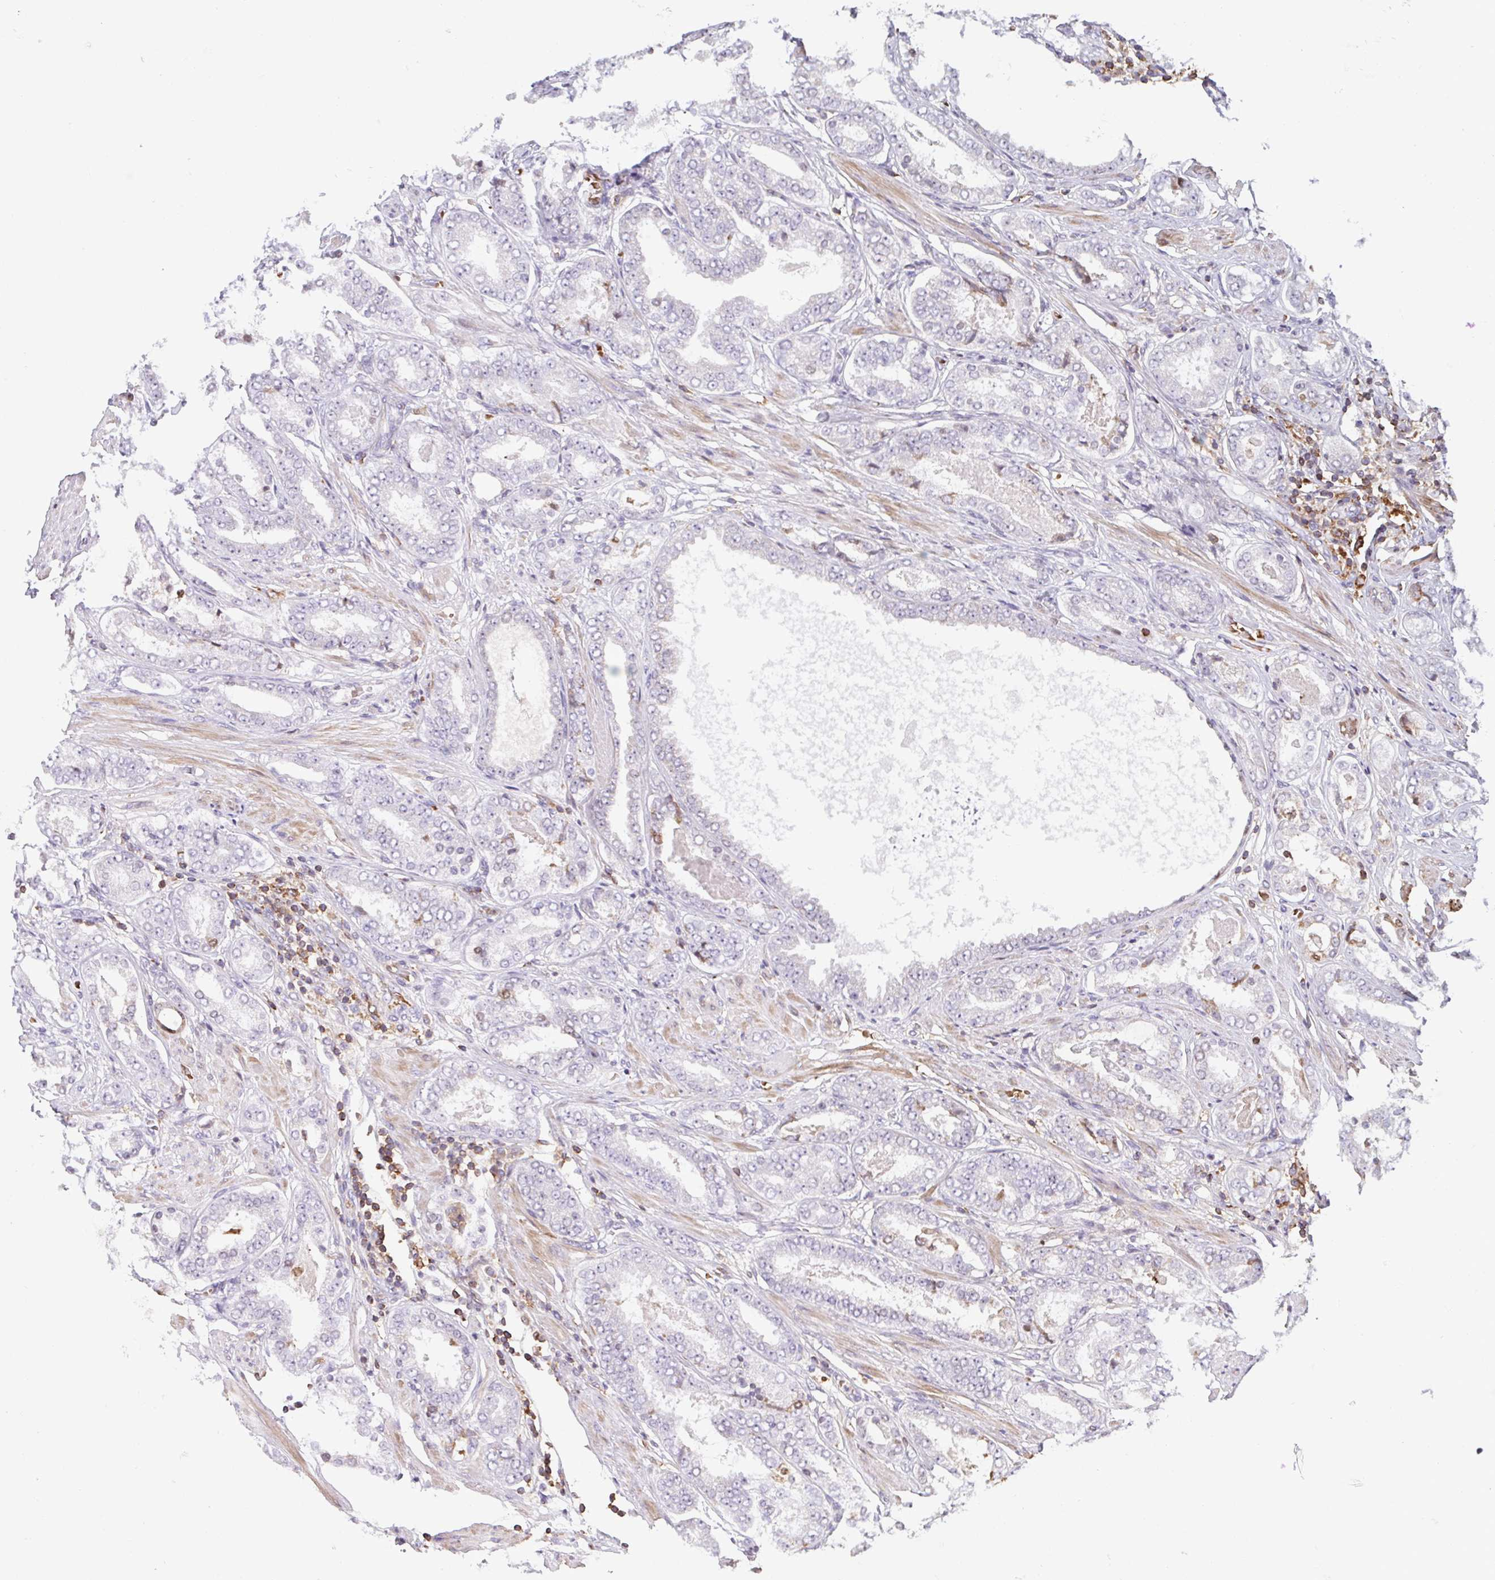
{"staining": {"intensity": "weak", "quantity": "<25%", "location": "nuclear"}, "tissue": "prostate cancer", "cell_type": "Tumor cells", "image_type": "cancer", "snomed": [{"axis": "morphology", "description": "Adenocarcinoma, High grade"}, {"axis": "topography", "description": "Prostate"}], "caption": "Human prostate adenocarcinoma (high-grade) stained for a protein using immunohistochemistry (IHC) displays no expression in tumor cells.", "gene": "TPRG1", "patient": {"sex": "male", "age": 63}}